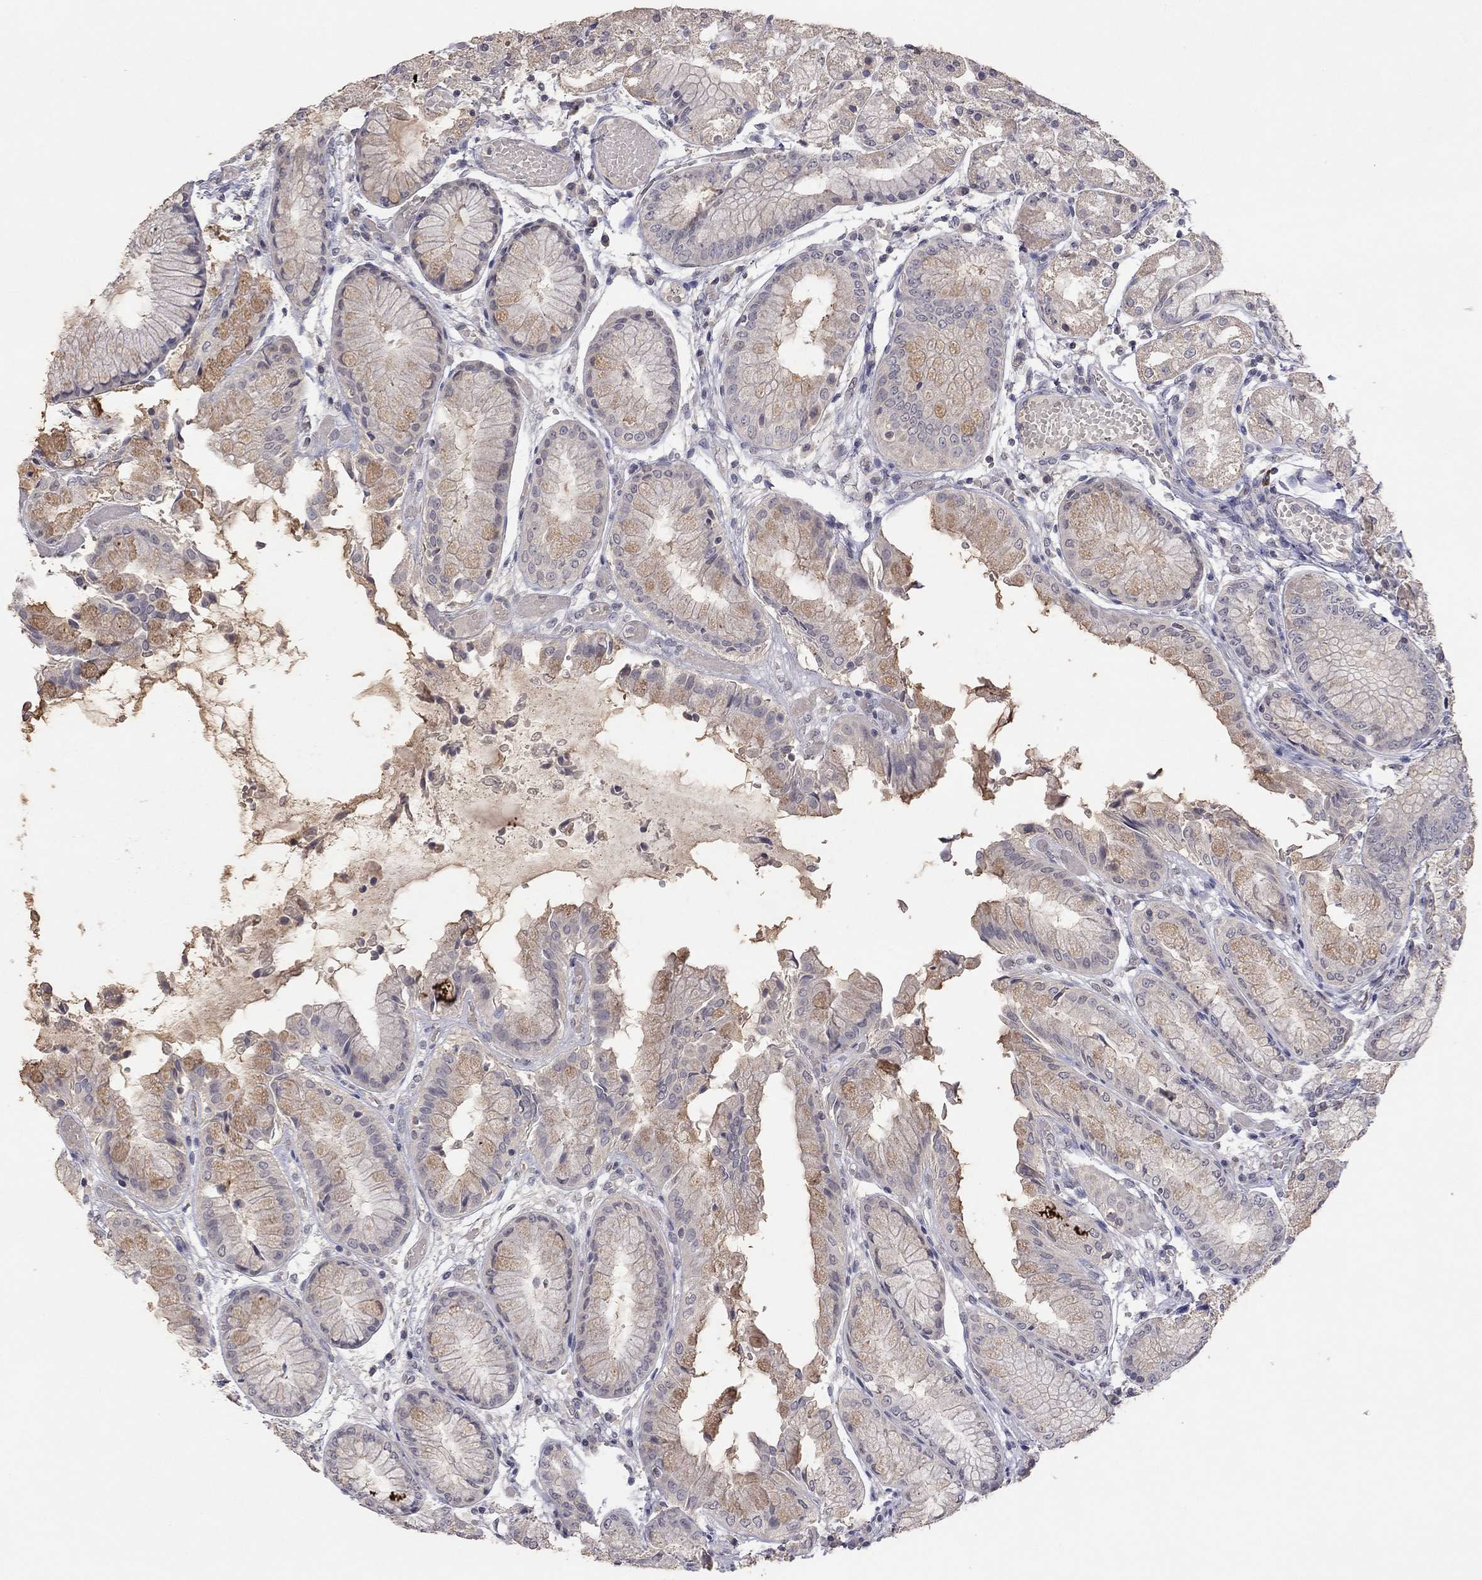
{"staining": {"intensity": "weak", "quantity": "<25%", "location": "cytoplasmic/membranous"}, "tissue": "stomach", "cell_type": "Glandular cells", "image_type": "normal", "snomed": [{"axis": "morphology", "description": "Normal tissue, NOS"}, {"axis": "topography", "description": "Stomach, upper"}], "caption": "Human stomach stained for a protein using immunohistochemistry displays no positivity in glandular cells.", "gene": "SYT12", "patient": {"sex": "male", "age": 72}}